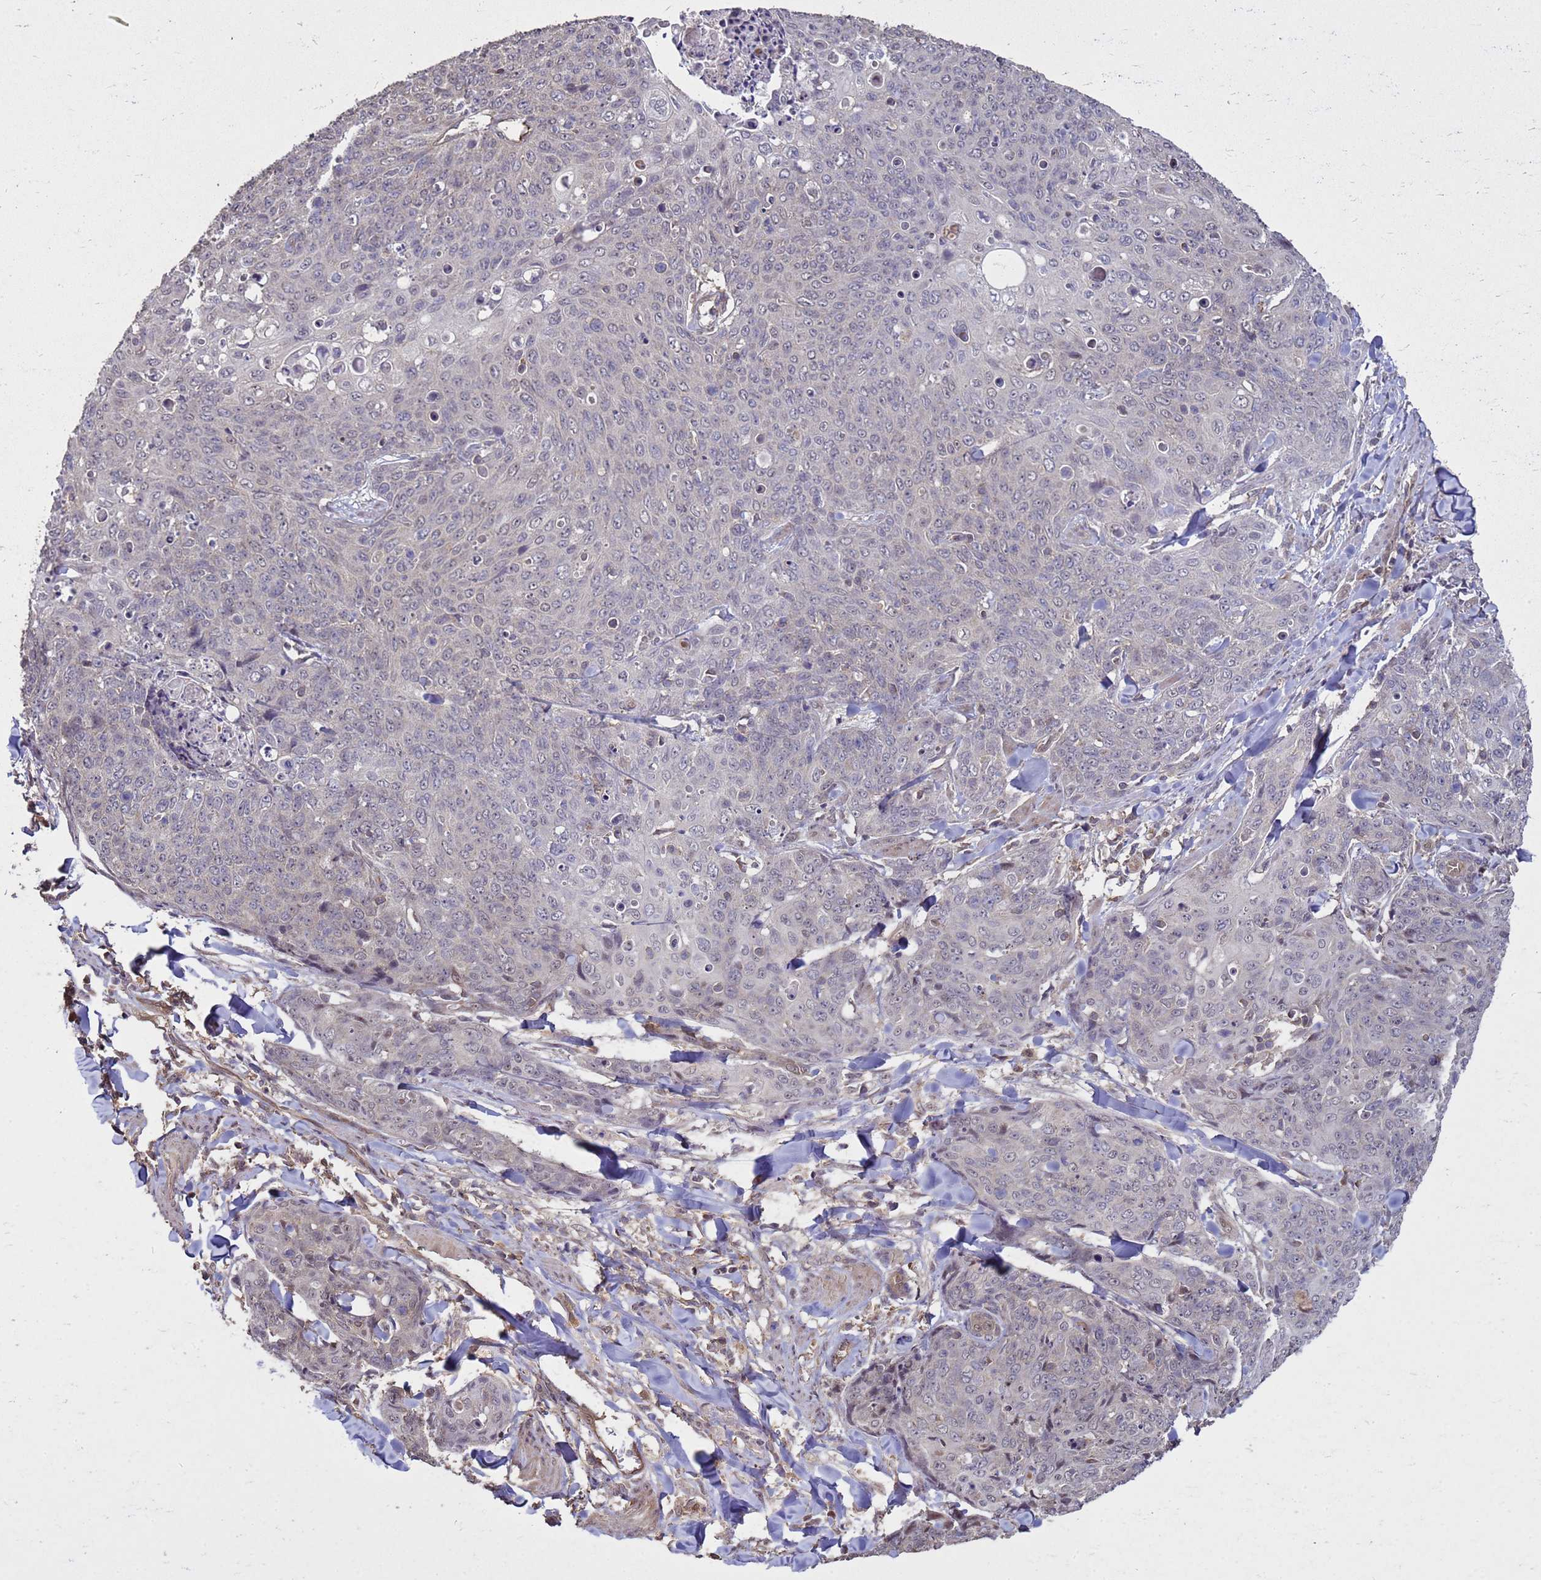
{"staining": {"intensity": "negative", "quantity": "none", "location": "none"}, "tissue": "skin cancer", "cell_type": "Tumor cells", "image_type": "cancer", "snomed": [{"axis": "morphology", "description": "Squamous cell carcinoma, NOS"}, {"axis": "topography", "description": "Skin"}, {"axis": "topography", "description": "Vulva"}], "caption": "Immunohistochemical staining of skin cancer demonstrates no significant positivity in tumor cells.", "gene": "CRBN", "patient": {"sex": "female", "age": 85}}